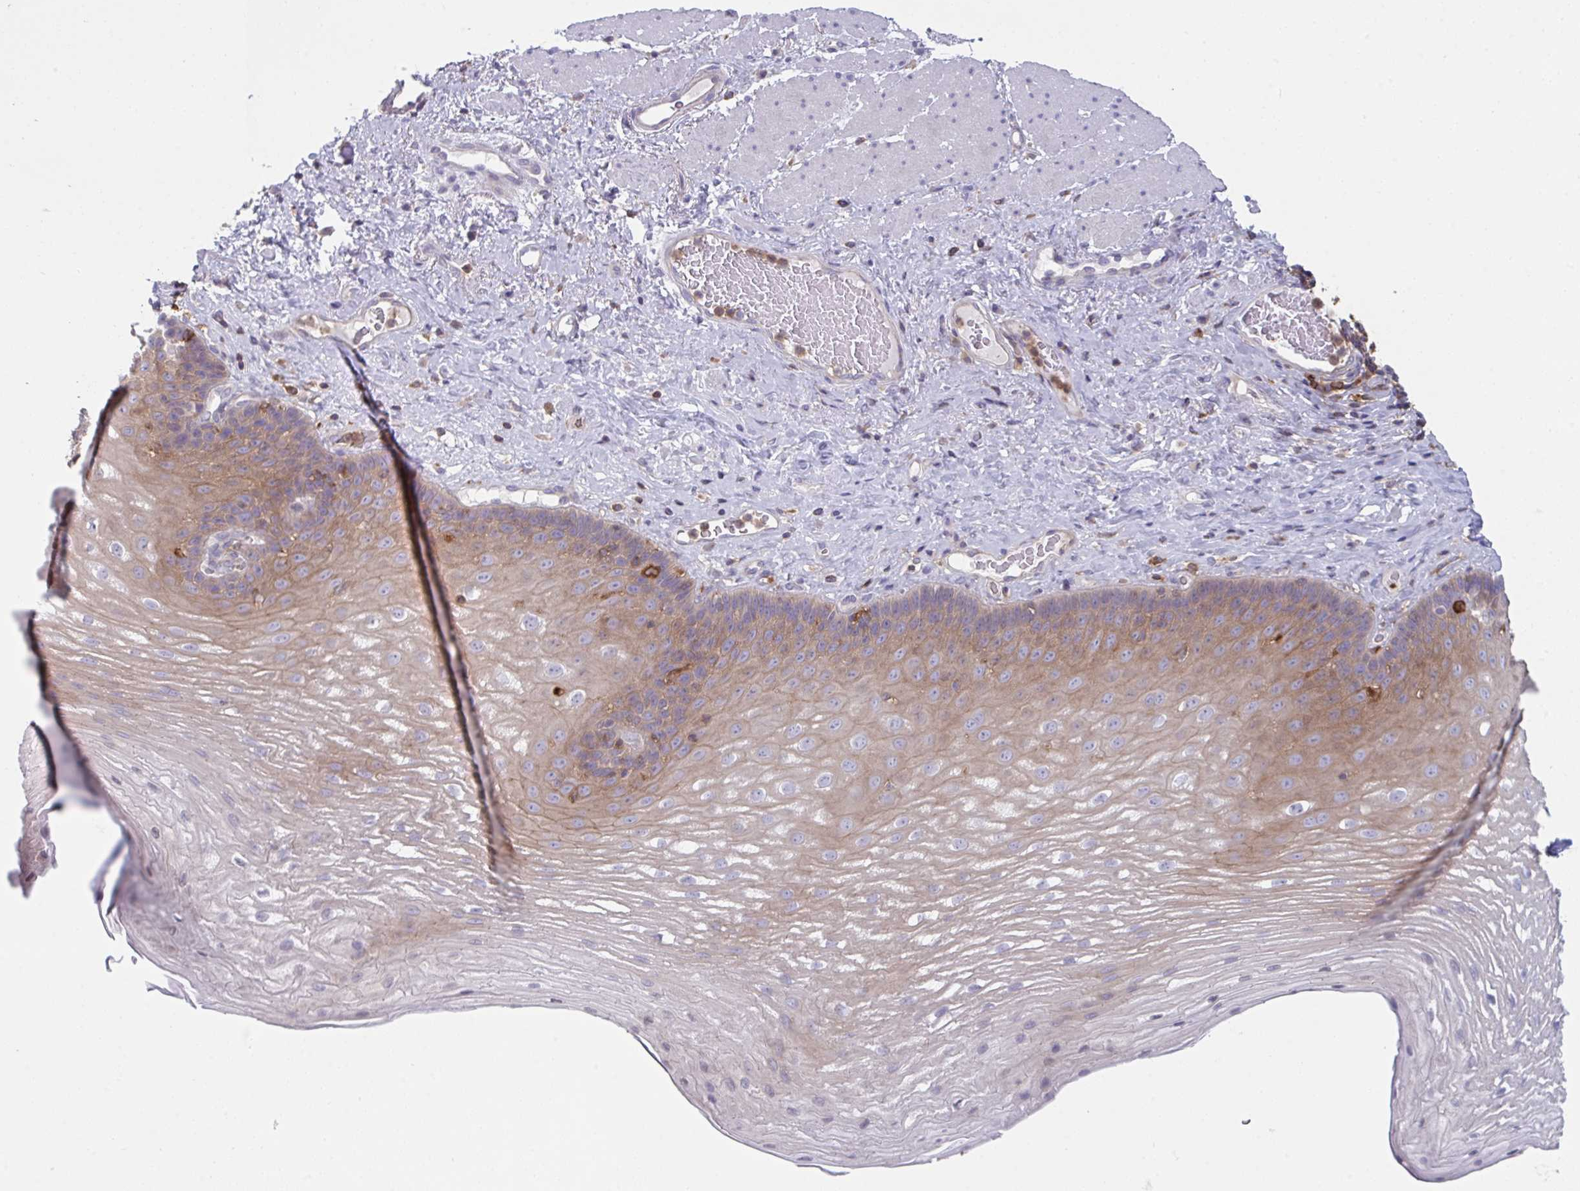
{"staining": {"intensity": "weak", "quantity": "25%-75%", "location": "cytoplasmic/membranous"}, "tissue": "esophagus", "cell_type": "Squamous epithelial cells", "image_type": "normal", "snomed": [{"axis": "morphology", "description": "Normal tissue, NOS"}, {"axis": "topography", "description": "Esophagus"}], "caption": "Immunohistochemical staining of benign human esophagus exhibits weak cytoplasmic/membranous protein staining in approximately 25%-75% of squamous epithelial cells. Nuclei are stained in blue.", "gene": "DISP2", "patient": {"sex": "male", "age": 62}}